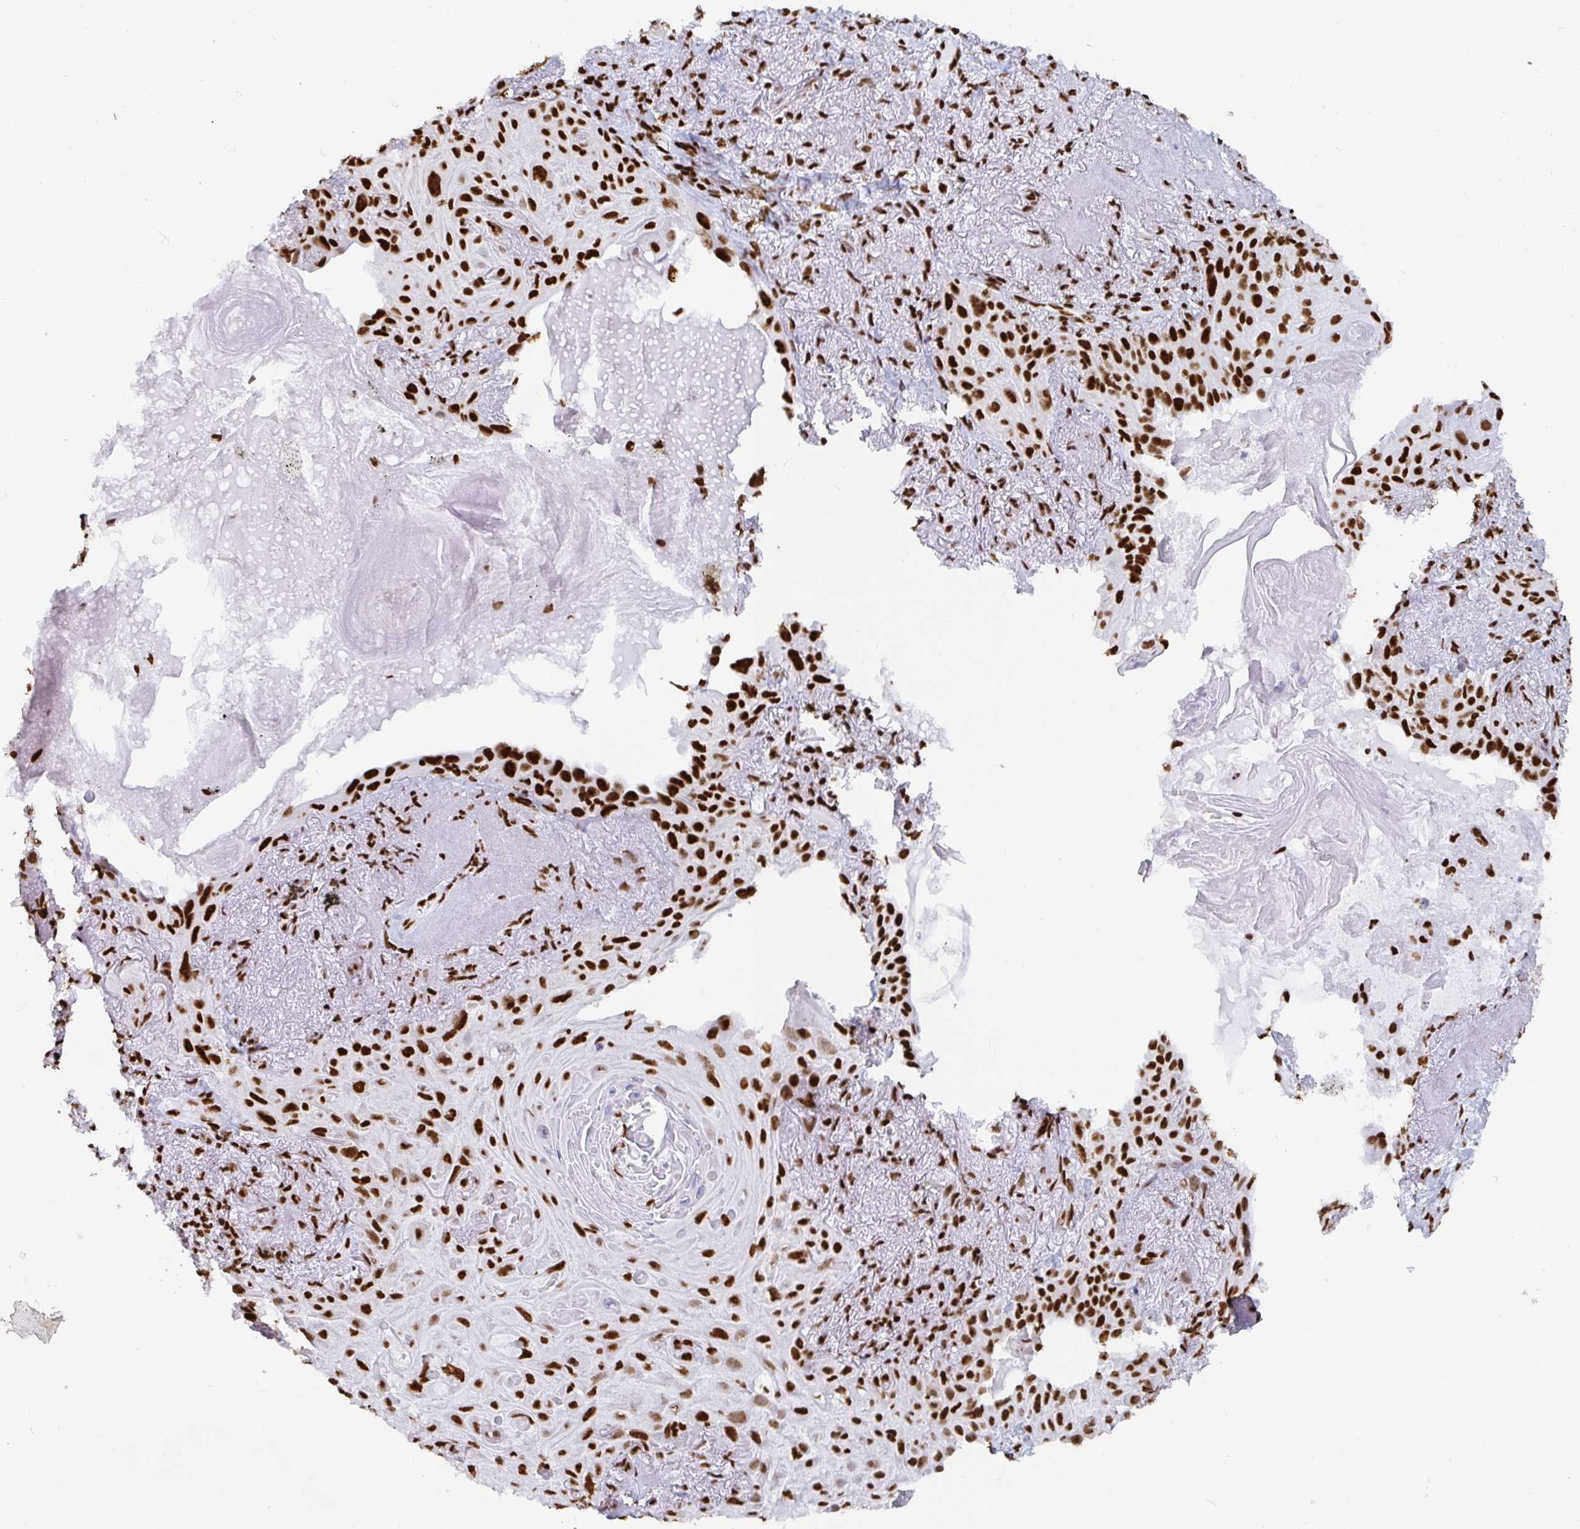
{"staining": {"intensity": "strong", "quantity": ">75%", "location": "nuclear"}, "tissue": "lung cancer", "cell_type": "Tumor cells", "image_type": "cancer", "snomed": [{"axis": "morphology", "description": "Squamous cell carcinoma, NOS"}, {"axis": "topography", "description": "Lung"}], "caption": "Lung squamous cell carcinoma stained with IHC reveals strong nuclear staining in approximately >75% of tumor cells.", "gene": "EWSR1", "patient": {"sex": "male", "age": 79}}